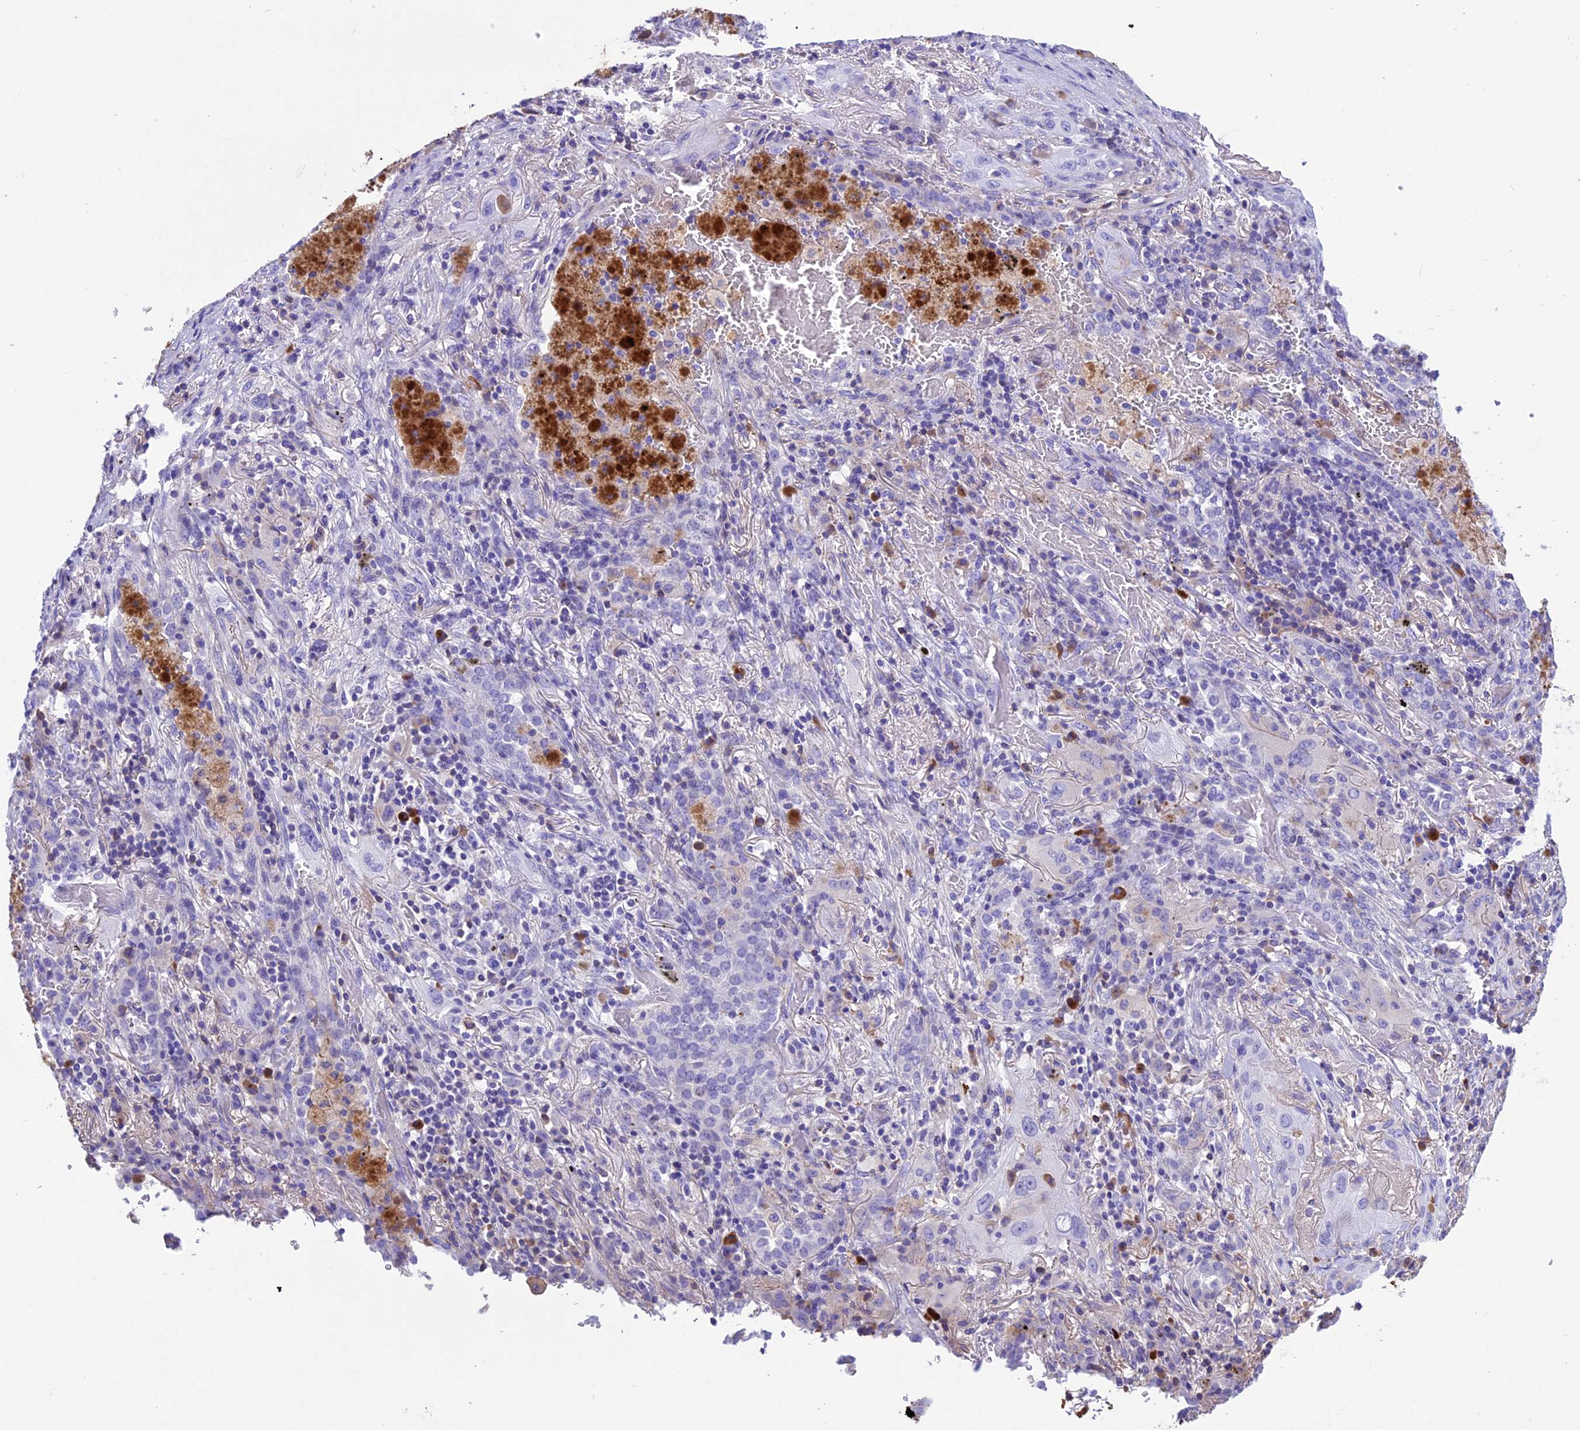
{"staining": {"intensity": "negative", "quantity": "none", "location": "none"}, "tissue": "lung cancer", "cell_type": "Tumor cells", "image_type": "cancer", "snomed": [{"axis": "morphology", "description": "Squamous cell carcinoma, NOS"}, {"axis": "topography", "description": "Lung"}], "caption": "Protein analysis of lung cancer exhibits no significant expression in tumor cells.", "gene": "IGSF6", "patient": {"sex": "female", "age": 47}}